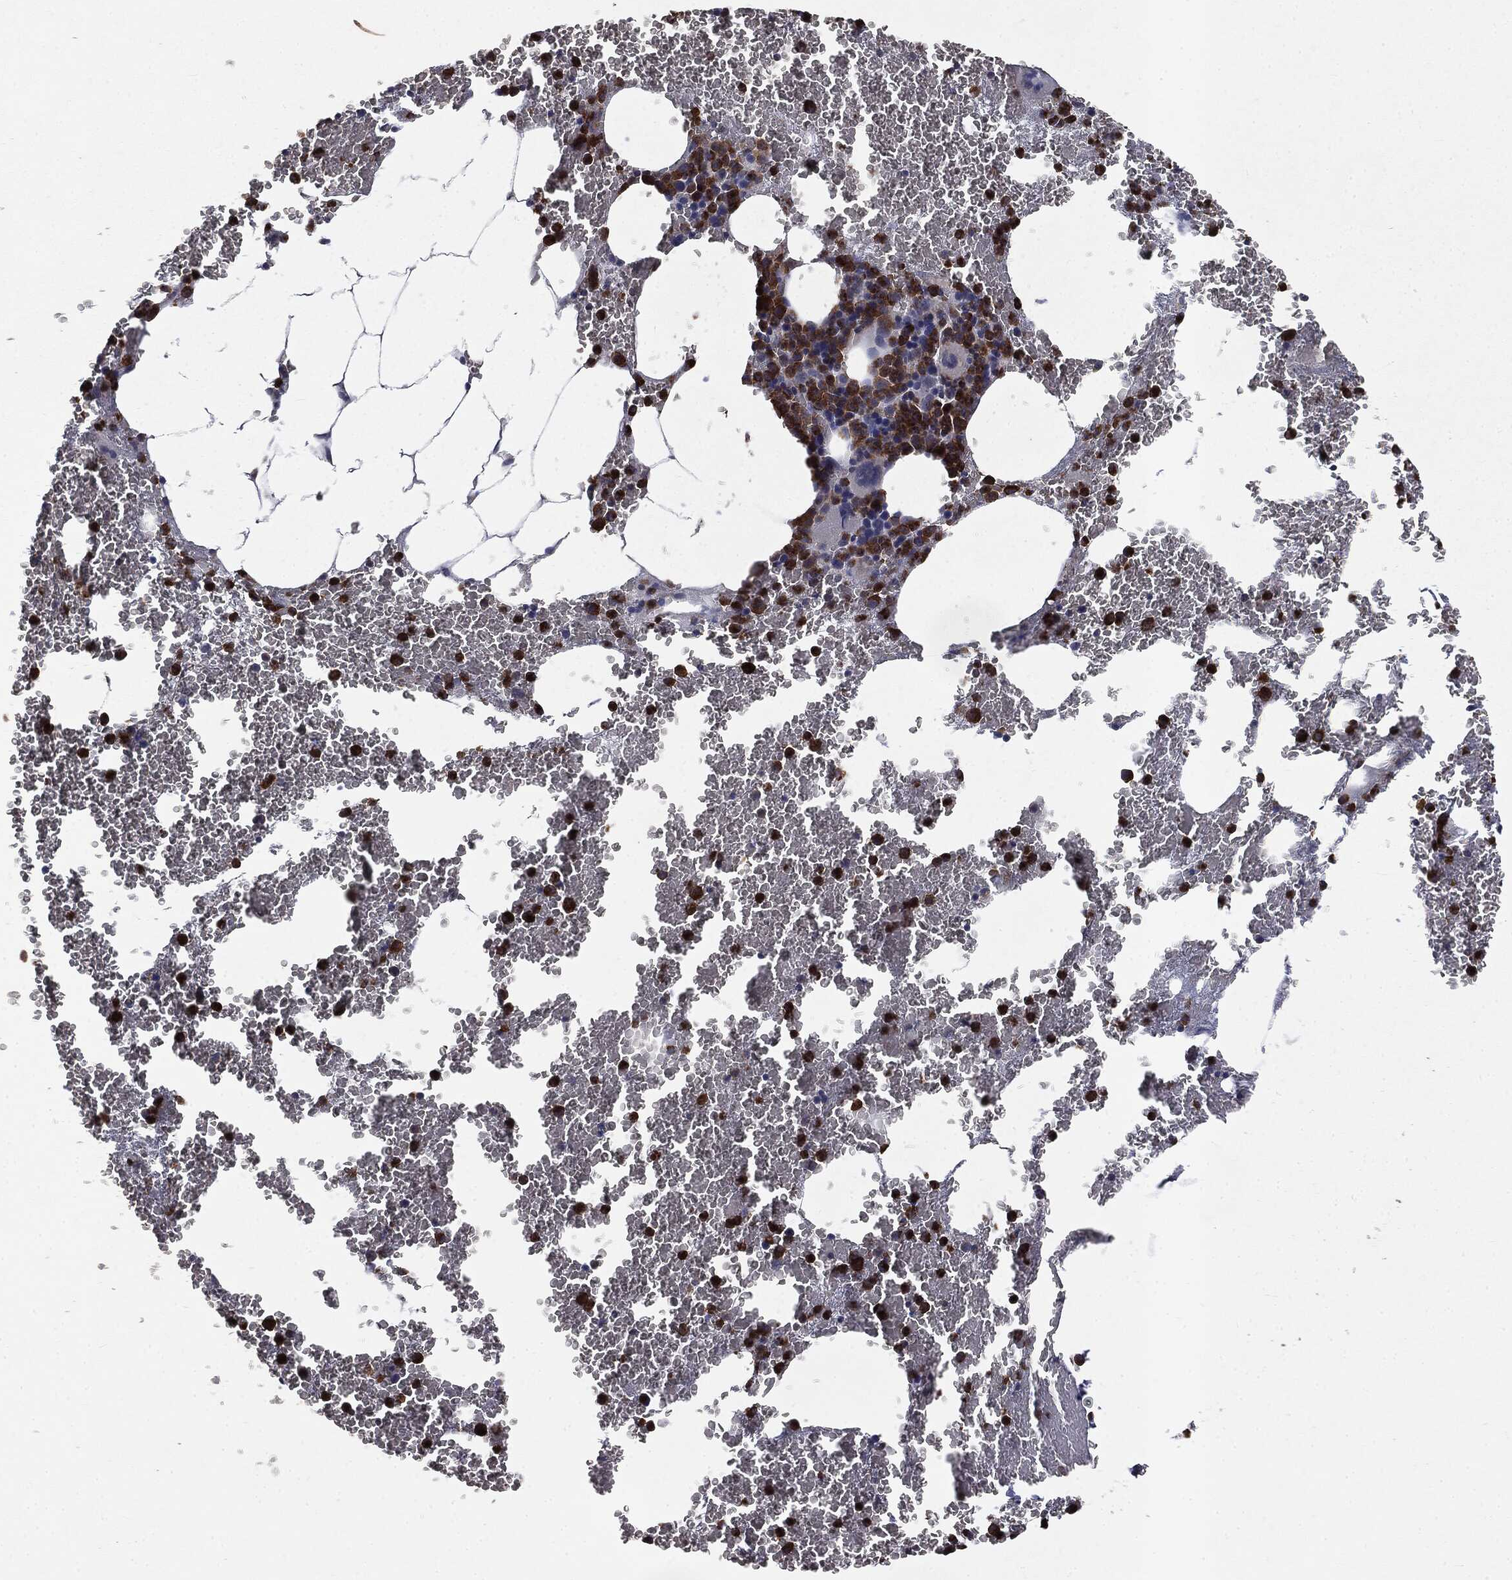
{"staining": {"intensity": "strong", "quantity": ">75%", "location": "cytoplasmic/membranous"}, "tissue": "bone marrow", "cell_type": "Hematopoietic cells", "image_type": "normal", "snomed": [{"axis": "morphology", "description": "Normal tissue, NOS"}, {"axis": "topography", "description": "Bone marrow"}], "caption": "IHC of benign bone marrow exhibits high levels of strong cytoplasmic/membranous positivity in about >75% of hematopoietic cells.", "gene": "MAPK6", "patient": {"sex": "male", "age": 91}}